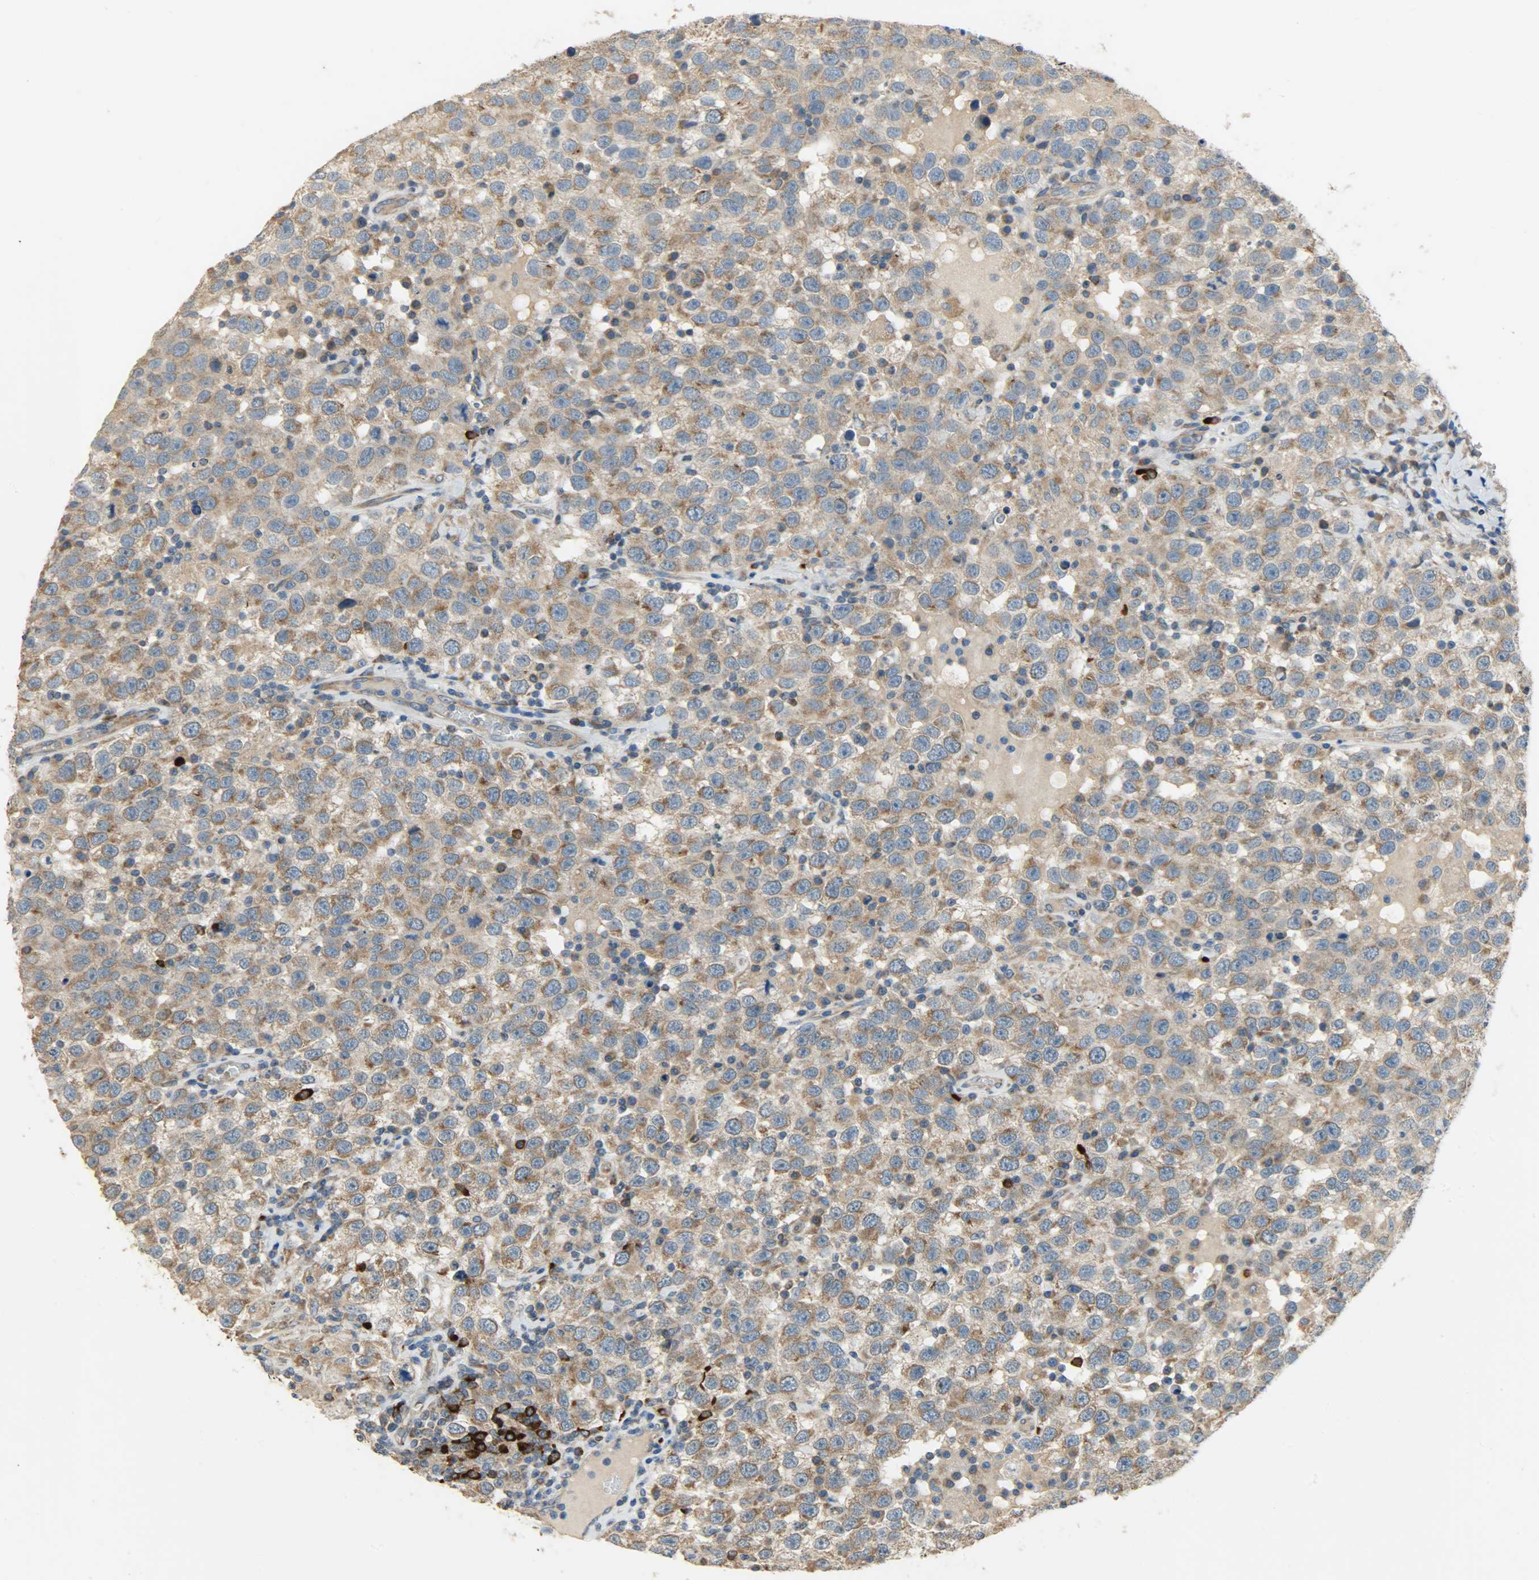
{"staining": {"intensity": "strong", "quantity": ">75%", "location": "cytoplasmic/membranous"}, "tissue": "testis cancer", "cell_type": "Tumor cells", "image_type": "cancer", "snomed": [{"axis": "morphology", "description": "Seminoma, NOS"}, {"axis": "topography", "description": "Testis"}], "caption": "A high-resolution photomicrograph shows IHC staining of testis seminoma, which displays strong cytoplasmic/membranous positivity in approximately >75% of tumor cells. (Brightfield microscopy of DAB IHC at high magnification).", "gene": "C1orf198", "patient": {"sex": "male", "age": 41}}